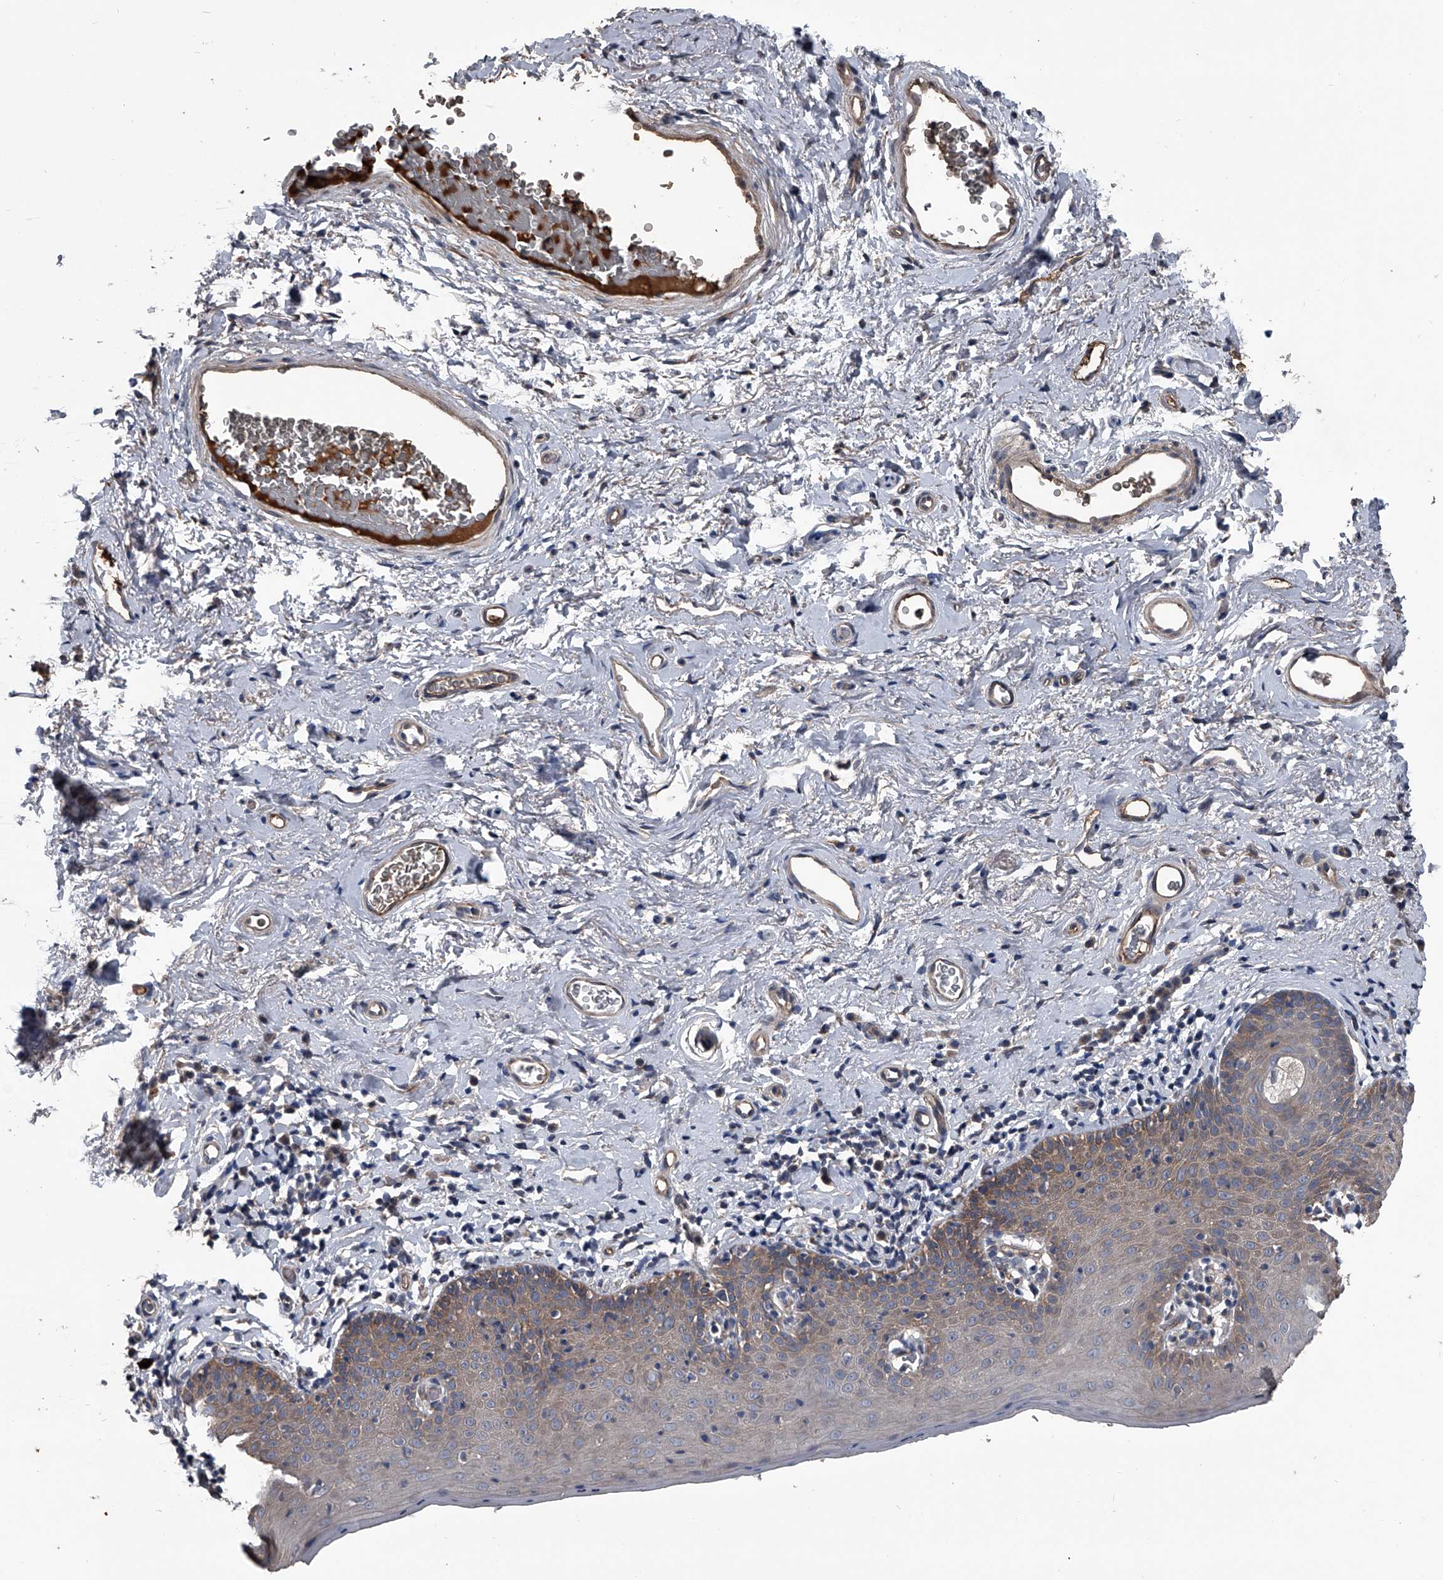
{"staining": {"intensity": "moderate", "quantity": "25%-75%", "location": "cytoplasmic/membranous"}, "tissue": "skin", "cell_type": "Epidermal cells", "image_type": "normal", "snomed": [{"axis": "morphology", "description": "Normal tissue, NOS"}, {"axis": "topography", "description": "Vulva"}], "caption": "Immunohistochemistry (IHC) photomicrograph of unremarkable human skin stained for a protein (brown), which exhibits medium levels of moderate cytoplasmic/membranous expression in about 25%-75% of epidermal cells.", "gene": "KIF13A", "patient": {"sex": "female", "age": 66}}